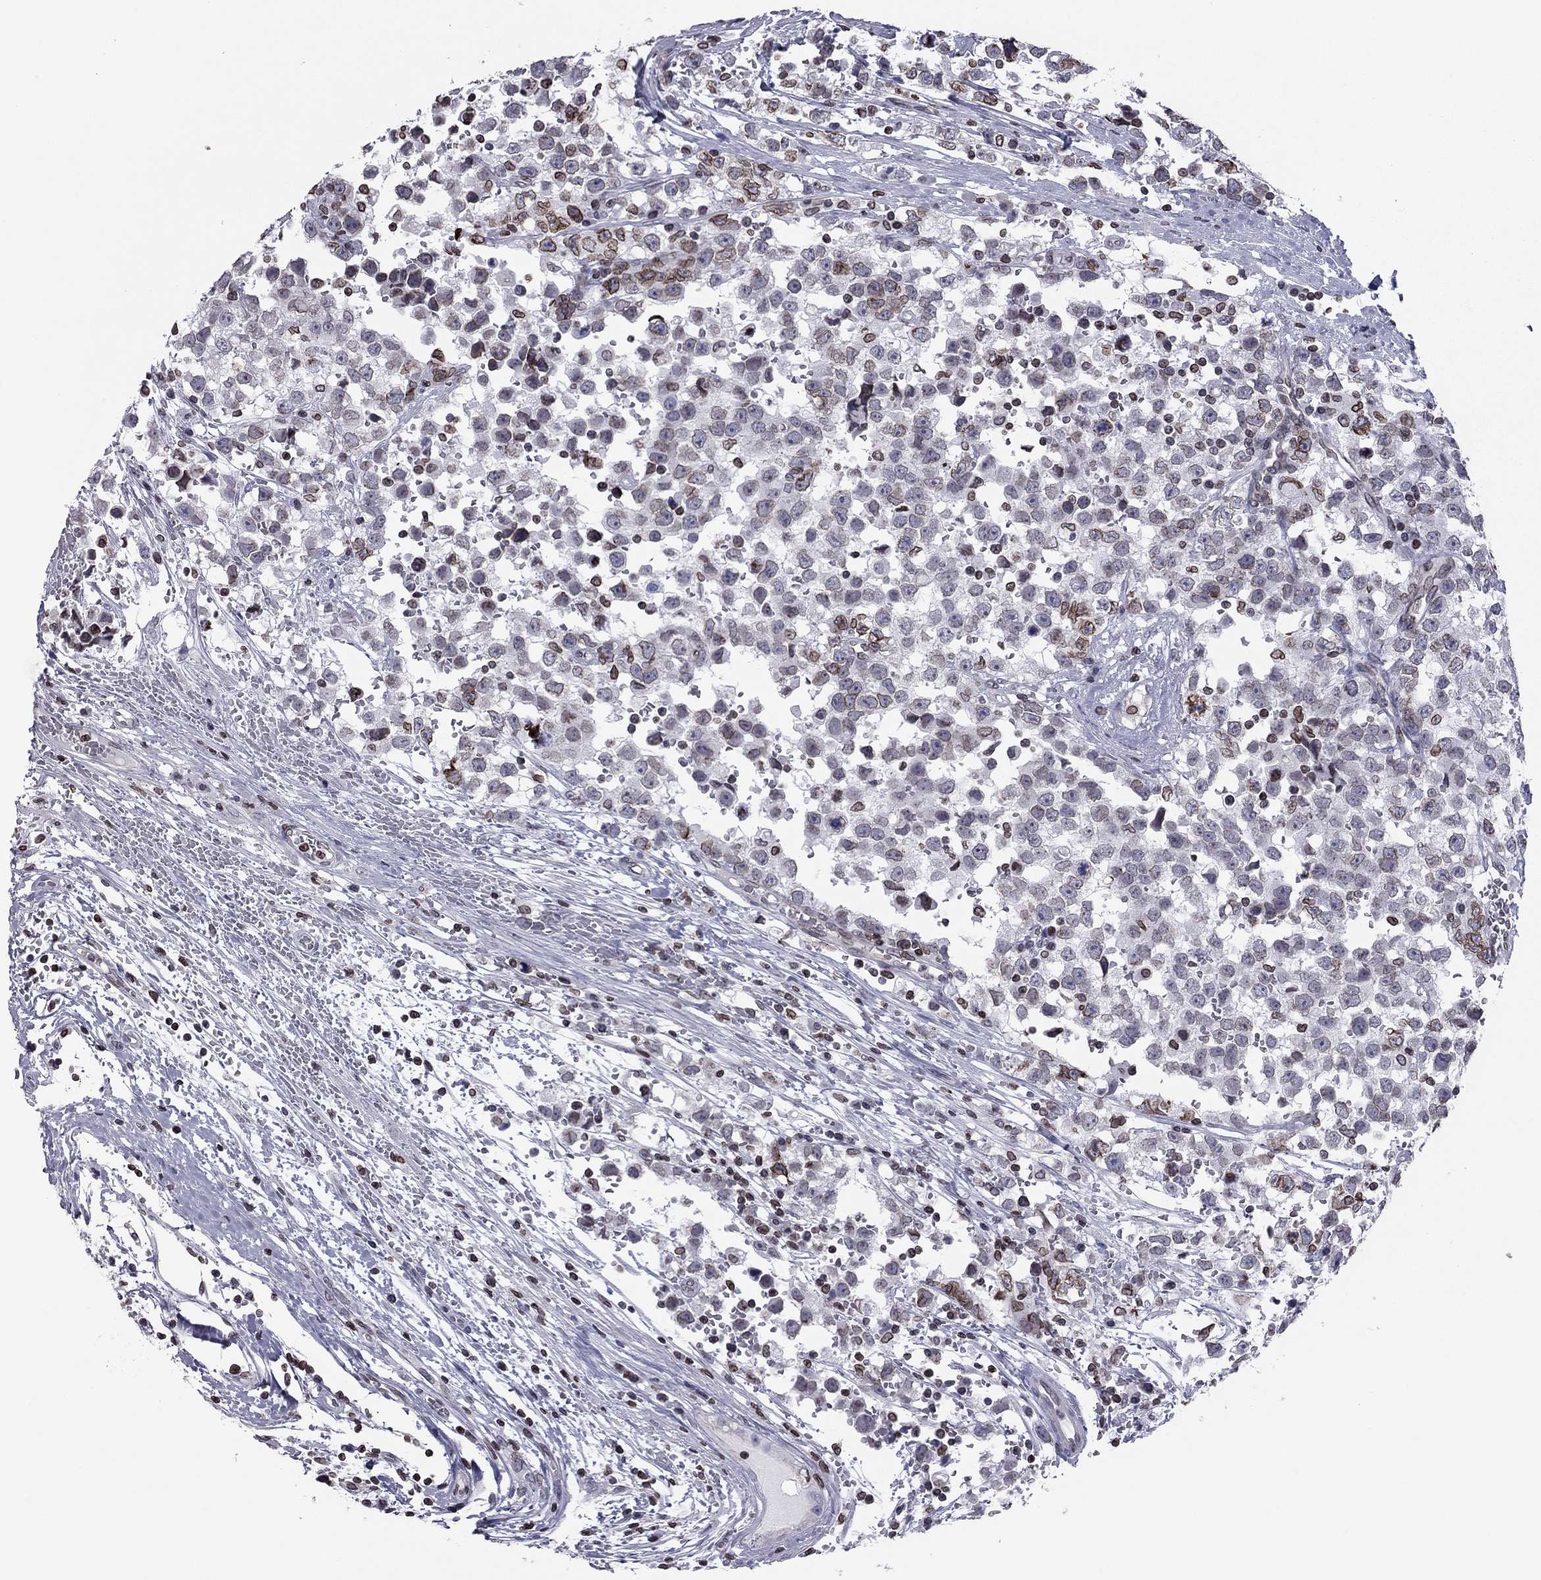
{"staining": {"intensity": "moderate", "quantity": "<25%", "location": "cytoplasmic/membranous,nuclear"}, "tissue": "testis cancer", "cell_type": "Tumor cells", "image_type": "cancer", "snomed": [{"axis": "morphology", "description": "Seminoma, NOS"}, {"axis": "topography", "description": "Testis"}], "caption": "Protein staining reveals moderate cytoplasmic/membranous and nuclear staining in approximately <25% of tumor cells in testis cancer (seminoma).", "gene": "ESPL1", "patient": {"sex": "male", "age": 34}}